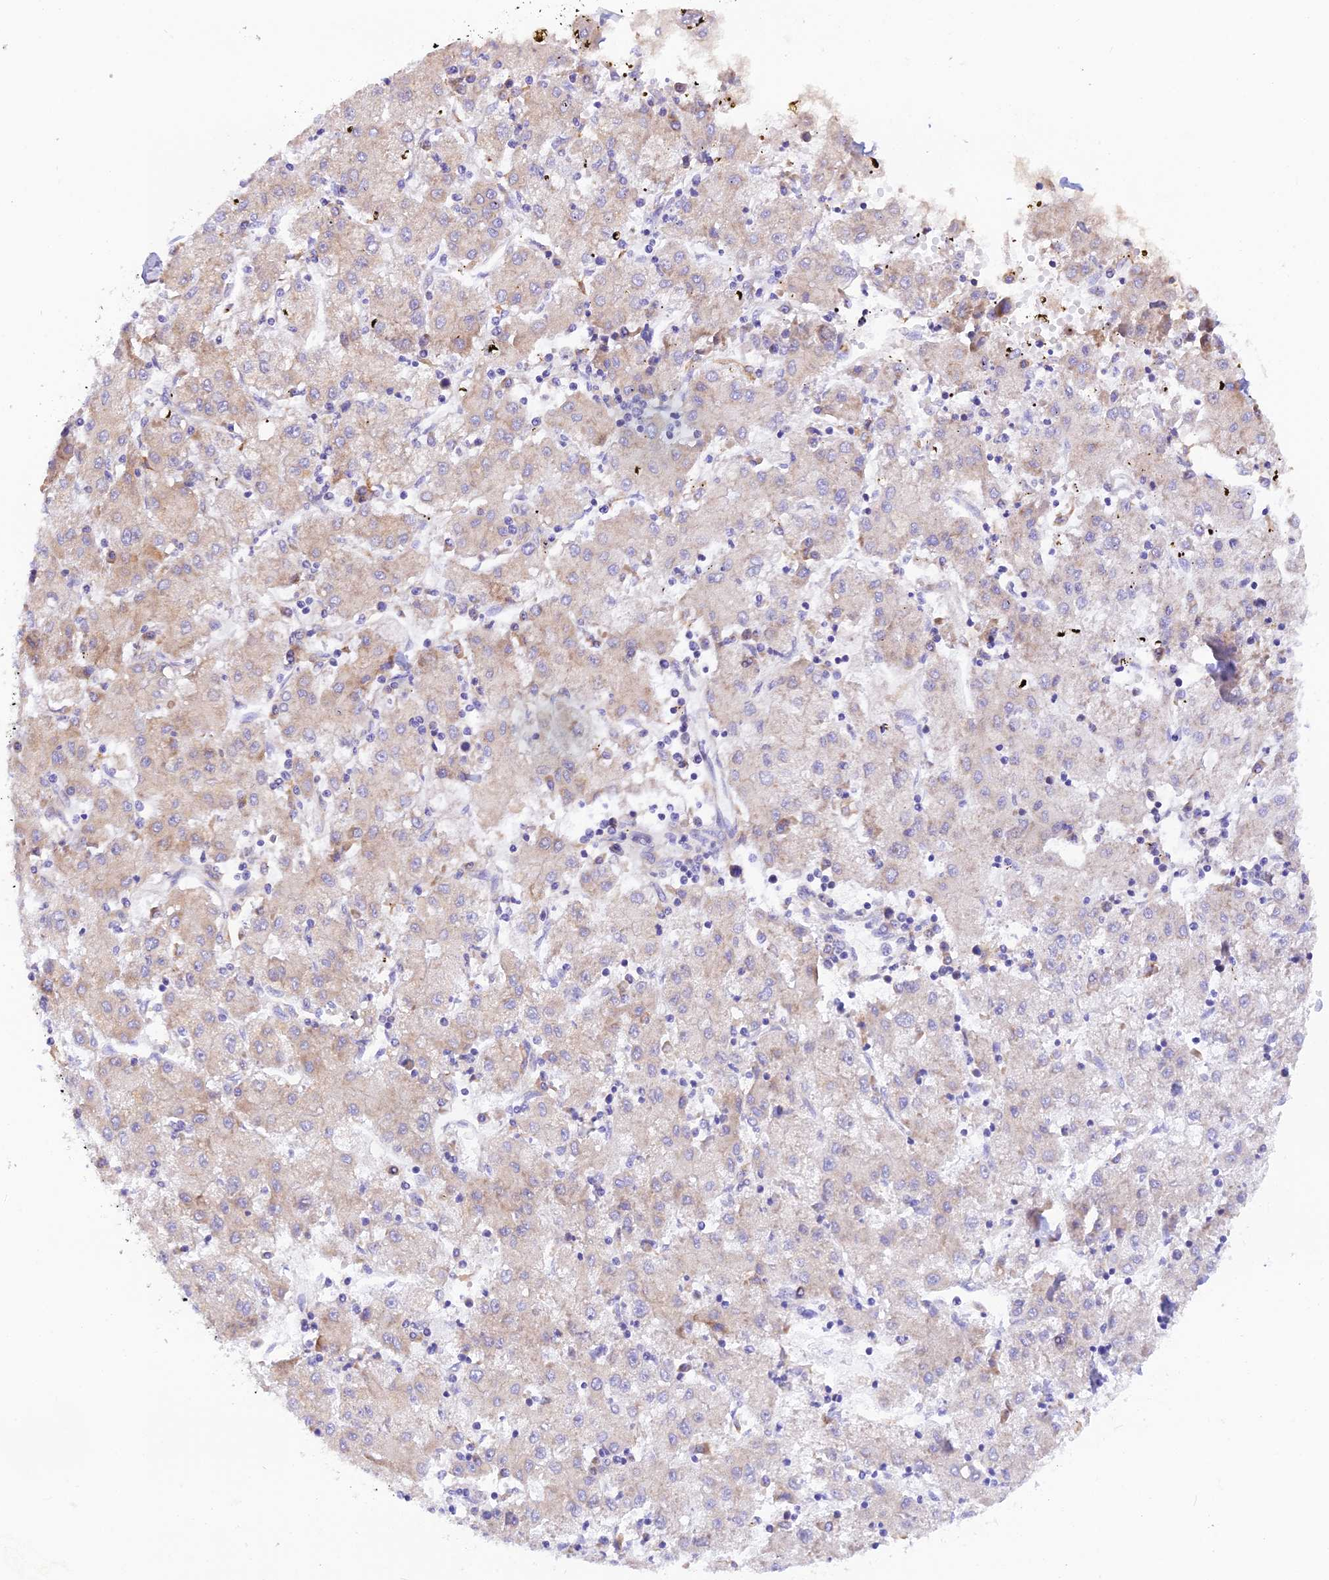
{"staining": {"intensity": "weak", "quantity": "<25%", "location": "cytoplasmic/membranous"}, "tissue": "liver cancer", "cell_type": "Tumor cells", "image_type": "cancer", "snomed": [{"axis": "morphology", "description": "Carcinoma, Hepatocellular, NOS"}, {"axis": "topography", "description": "Liver"}], "caption": "This is an immunohistochemistry histopathology image of human hepatocellular carcinoma (liver). There is no expression in tumor cells.", "gene": "RPL5", "patient": {"sex": "male", "age": 72}}